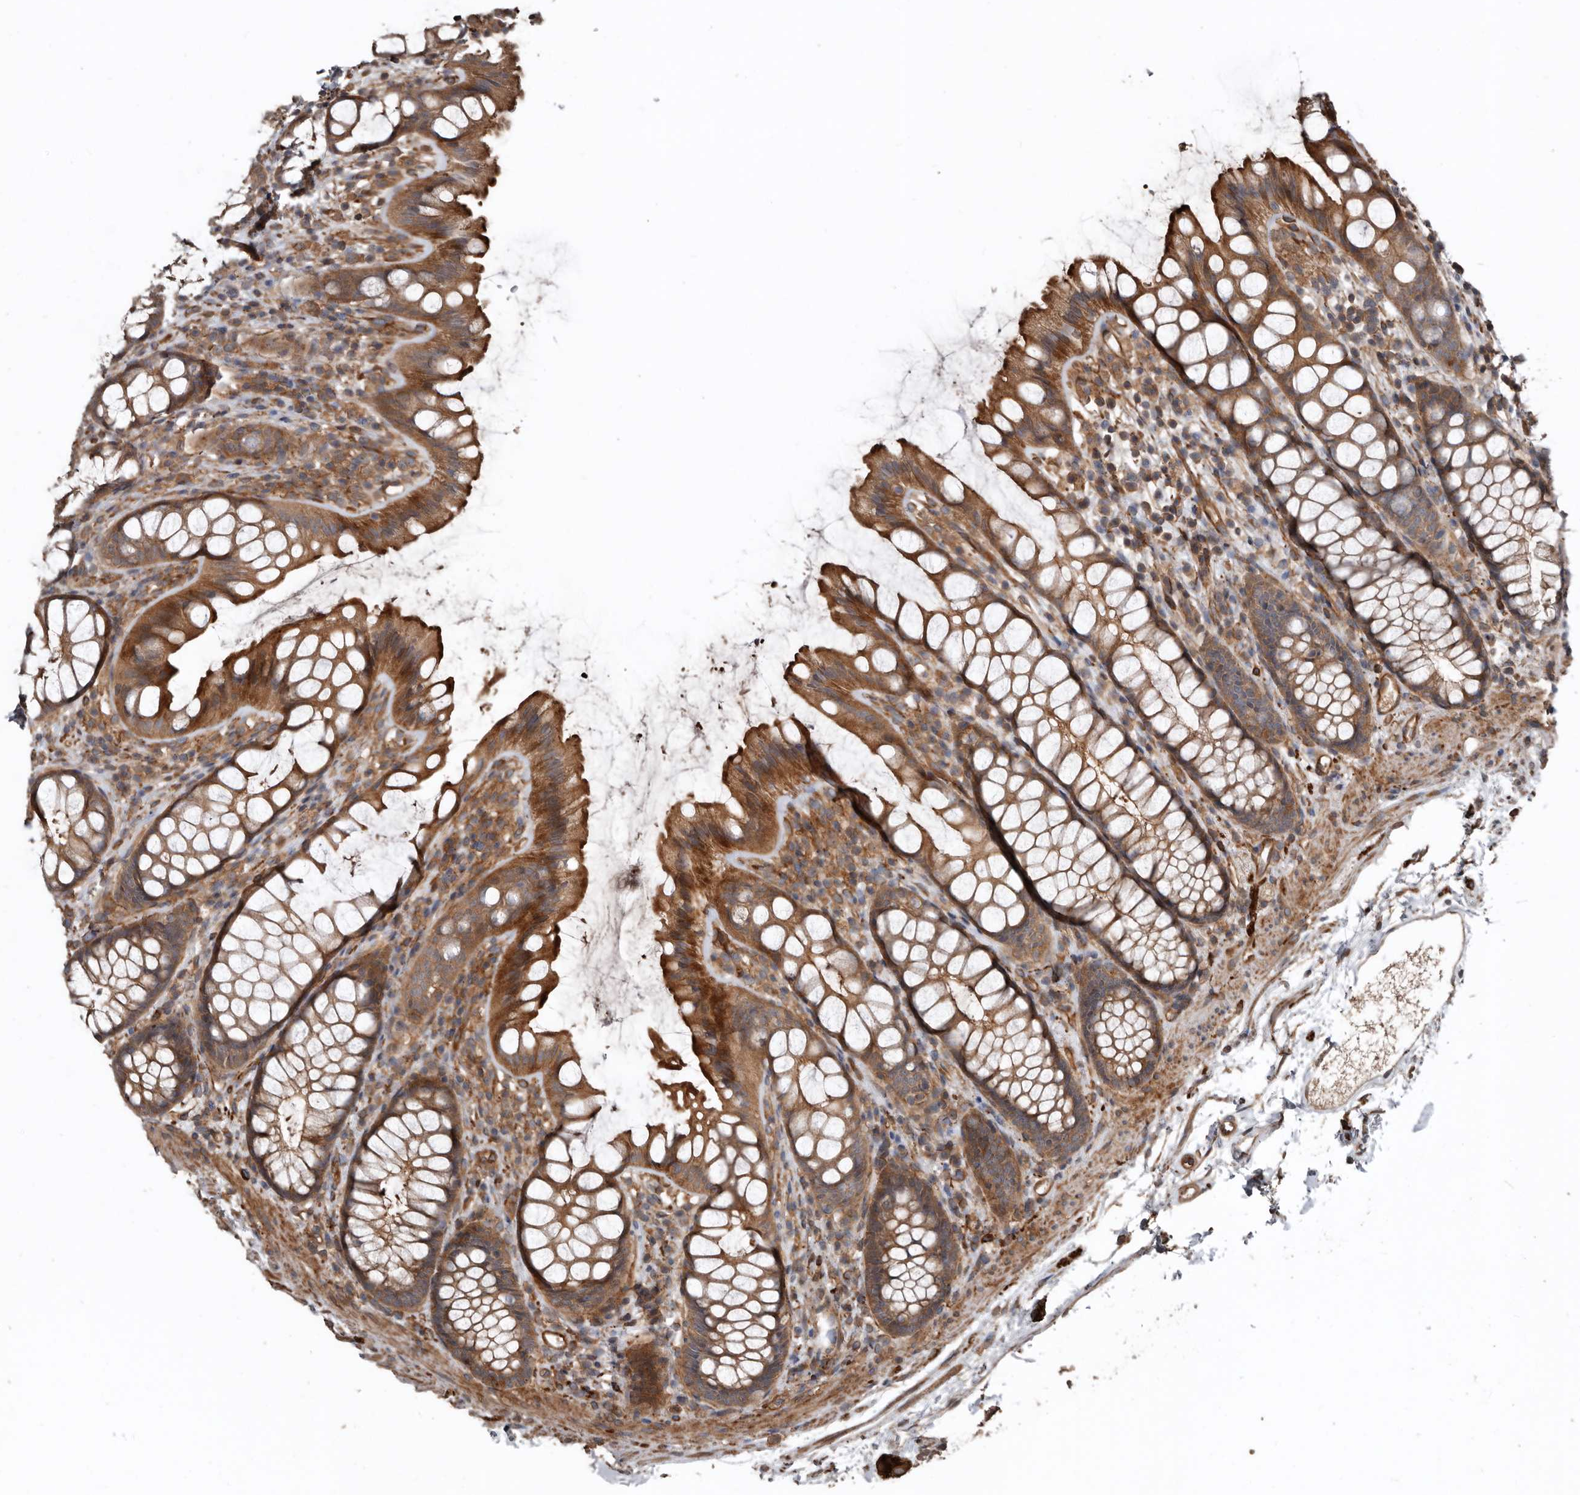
{"staining": {"intensity": "moderate", "quantity": ">75%", "location": "cytoplasmic/membranous"}, "tissue": "rectum", "cell_type": "Glandular cells", "image_type": "normal", "snomed": [{"axis": "morphology", "description": "Normal tissue, NOS"}, {"axis": "topography", "description": "Rectum"}], "caption": "A medium amount of moderate cytoplasmic/membranous expression is present in approximately >75% of glandular cells in unremarkable rectum. (brown staining indicates protein expression, while blue staining denotes nuclei).", "gene": "EXOC3L1", "patient": {"sex": "female", "age": 65}}